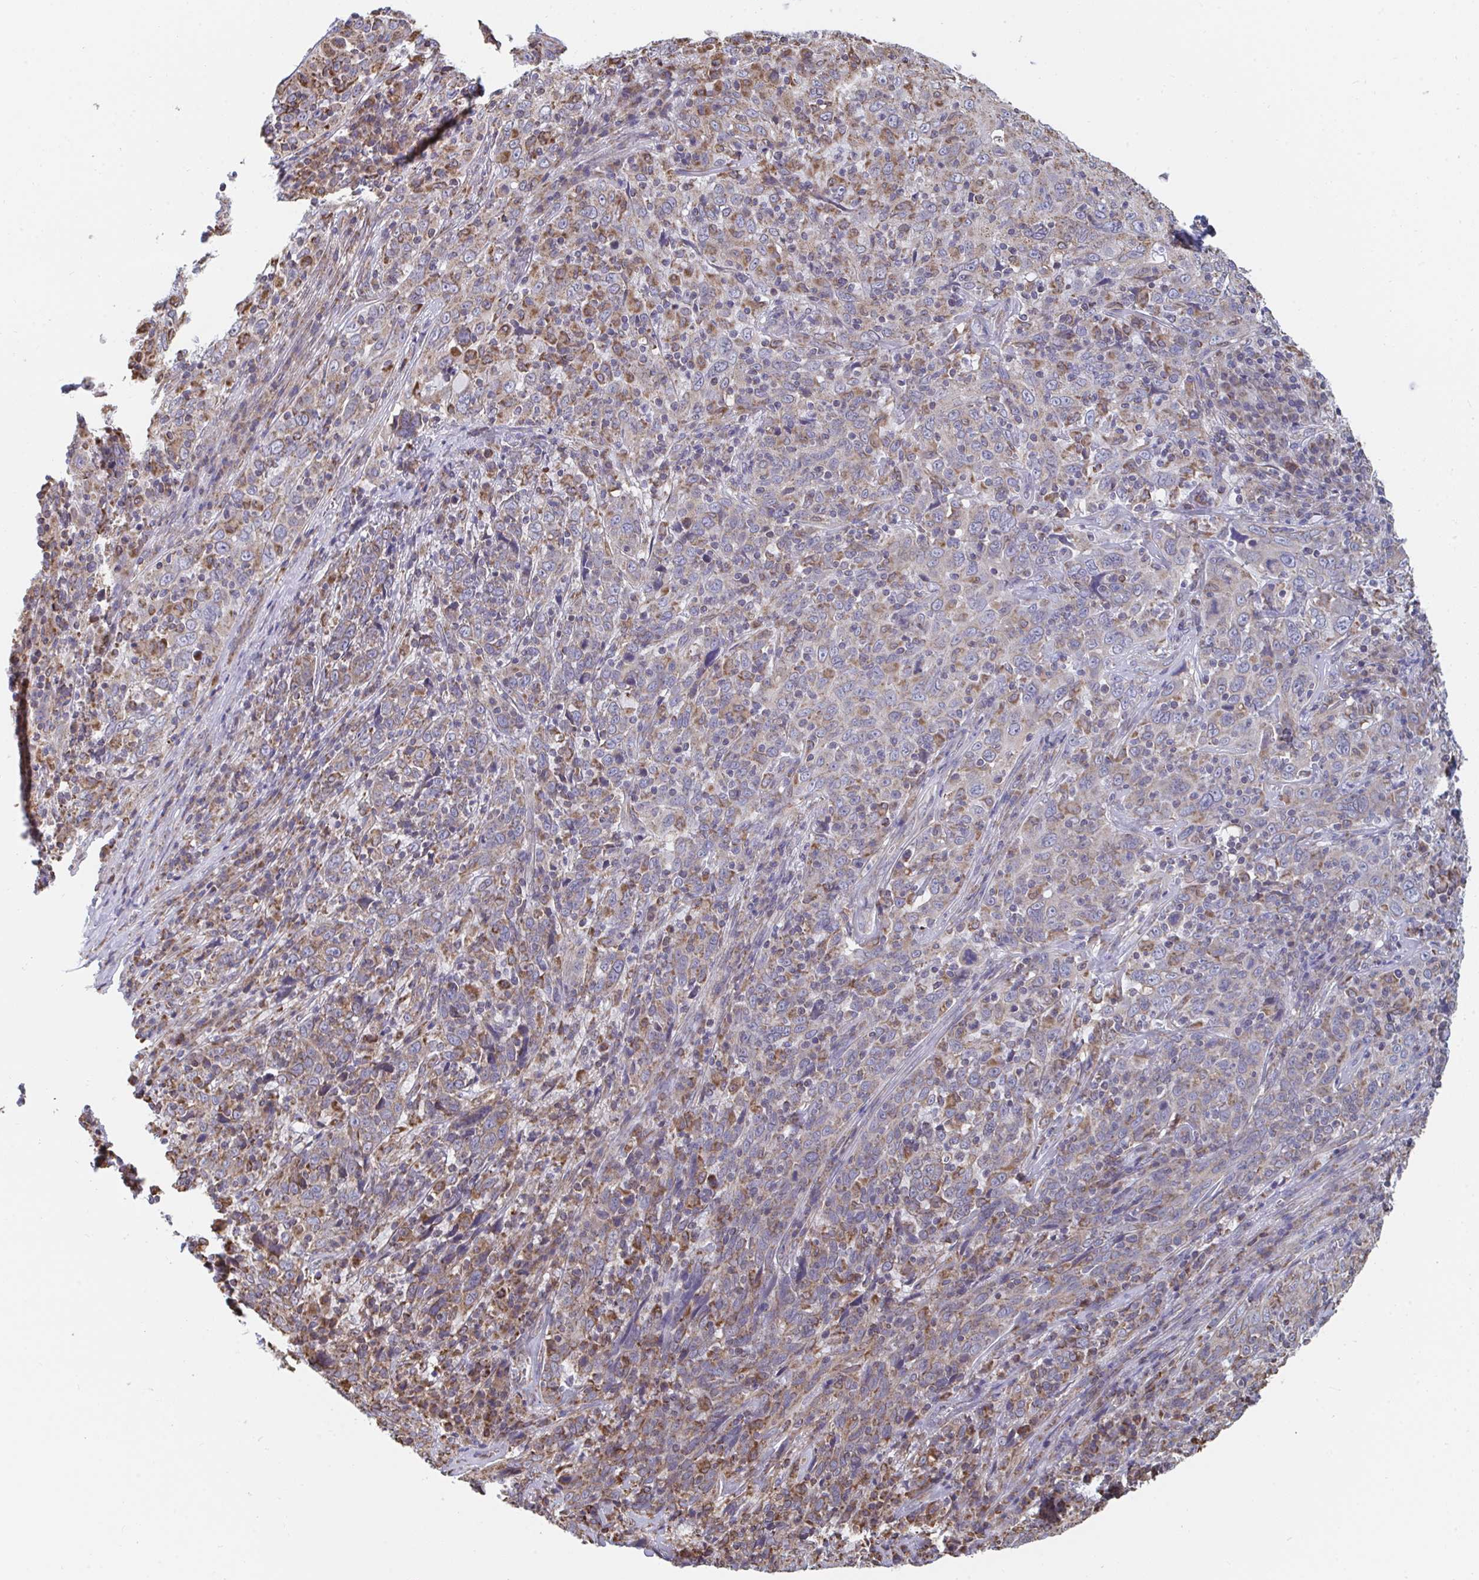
{"staining": {"intensity": "moderate", "quantity": "25%-75%", "location": "cytoplasmic/membranous"}, "tissue": "cervical cancer", "cell_type": "Tumor cells", "image_type": "cancer", "snomed": [{"axis": "morphology", "description": "Squamous cell carcinoma, NOS"}, {"axis": "topography", "description": "Cervix"}], "caption": "Immunohistochemistry (IHC) (DAB) staining of human cervical cancer reveals moderate cytoplasmic/membranous protein positivity in about 25%-75% of tumor cells.", "gene": "ELAVL1", "patient": {"sex": "female", "age": 46}}